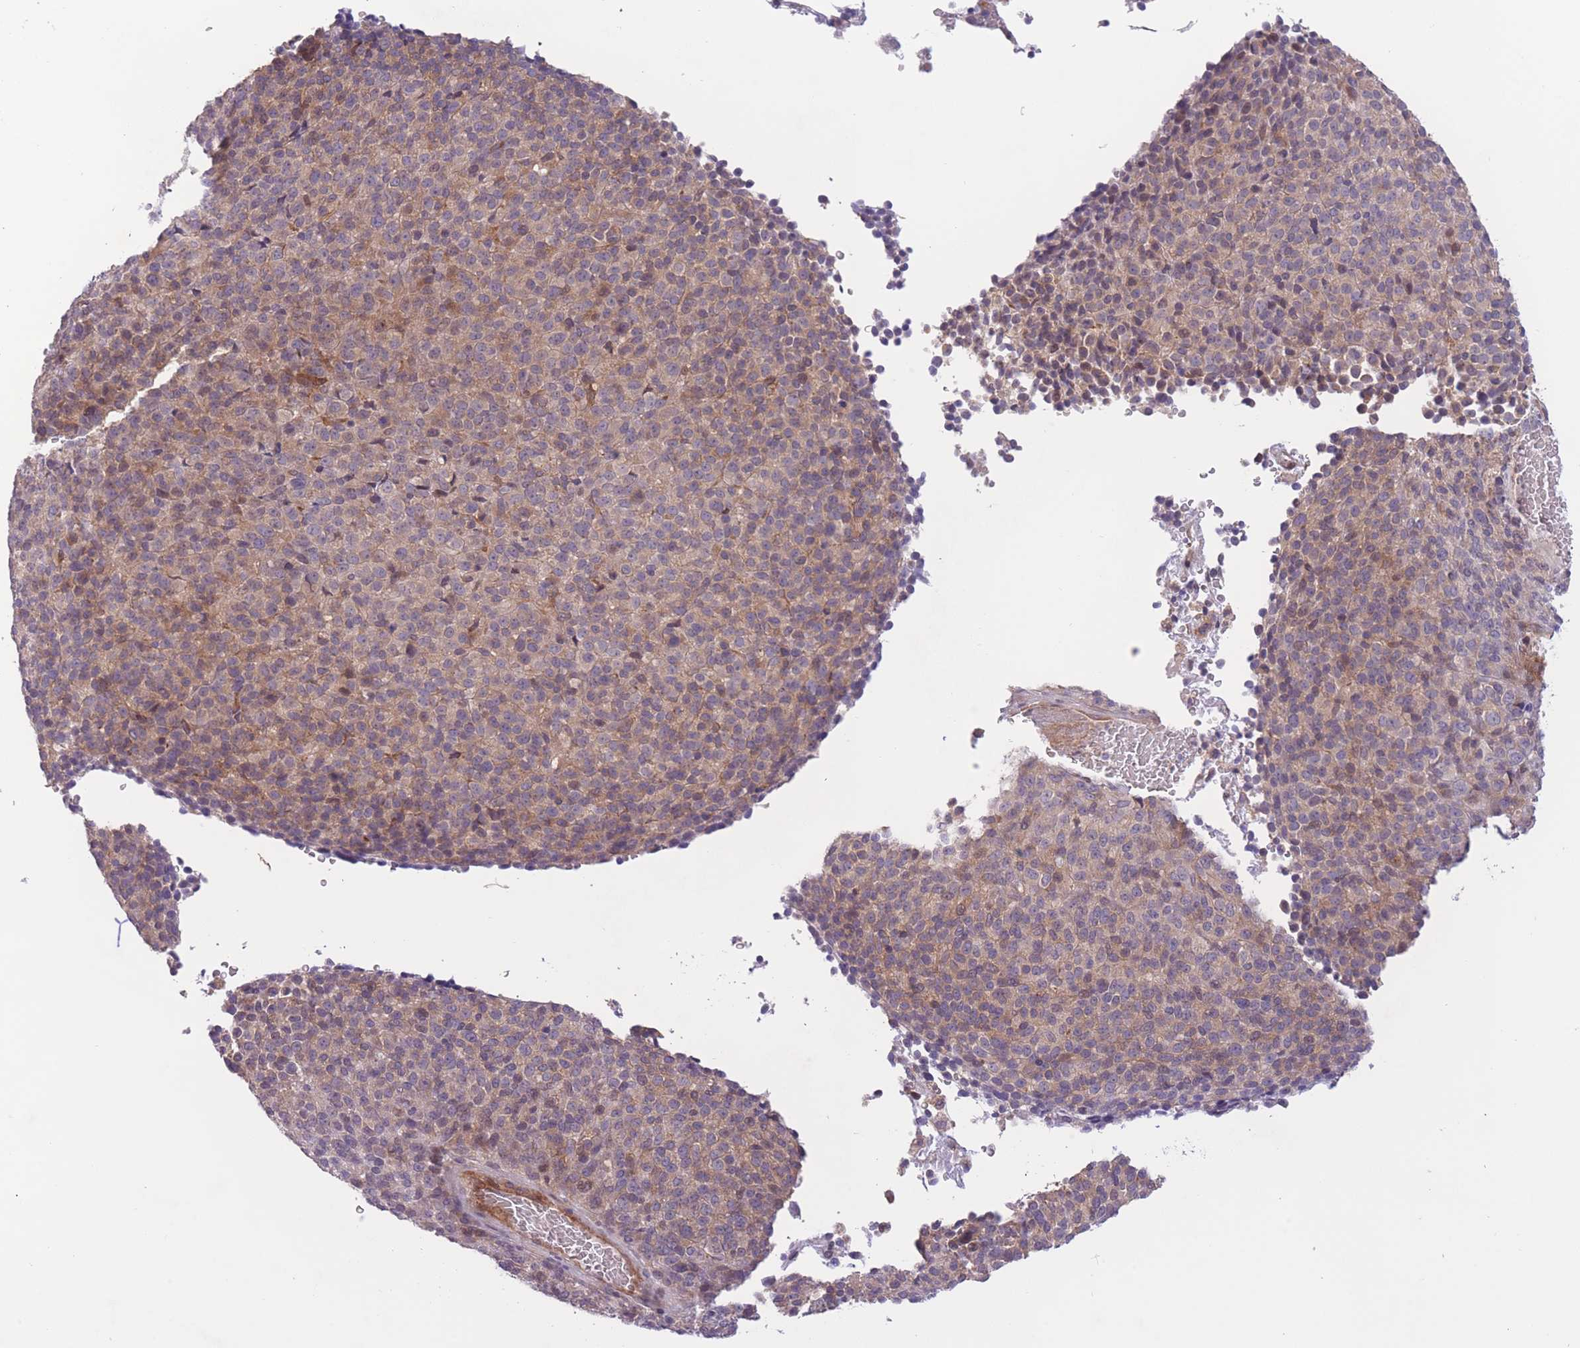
{"staining": {"intensity": "moderate", "quantity": "25%-75%", "location": "cytoplasmic/membranous"}, "tissue": "melanoma", "cell_type": "Tumor cells", "image_type": "cancer", "snomed": [{"axis": "morphology", "description": "Malignant melanoma, Metastatic site"}, {"axis": "topography", "description": "Brain"}], "caption": "Immunohistochemical staining of malignant melanoma (metastatic site) exhibits moderate cytoplasmic/membranous protein expression in about 25%-75% of tumor cells.", "gene": "FUT5", "patient": {"sex": "female", "age": 56}}